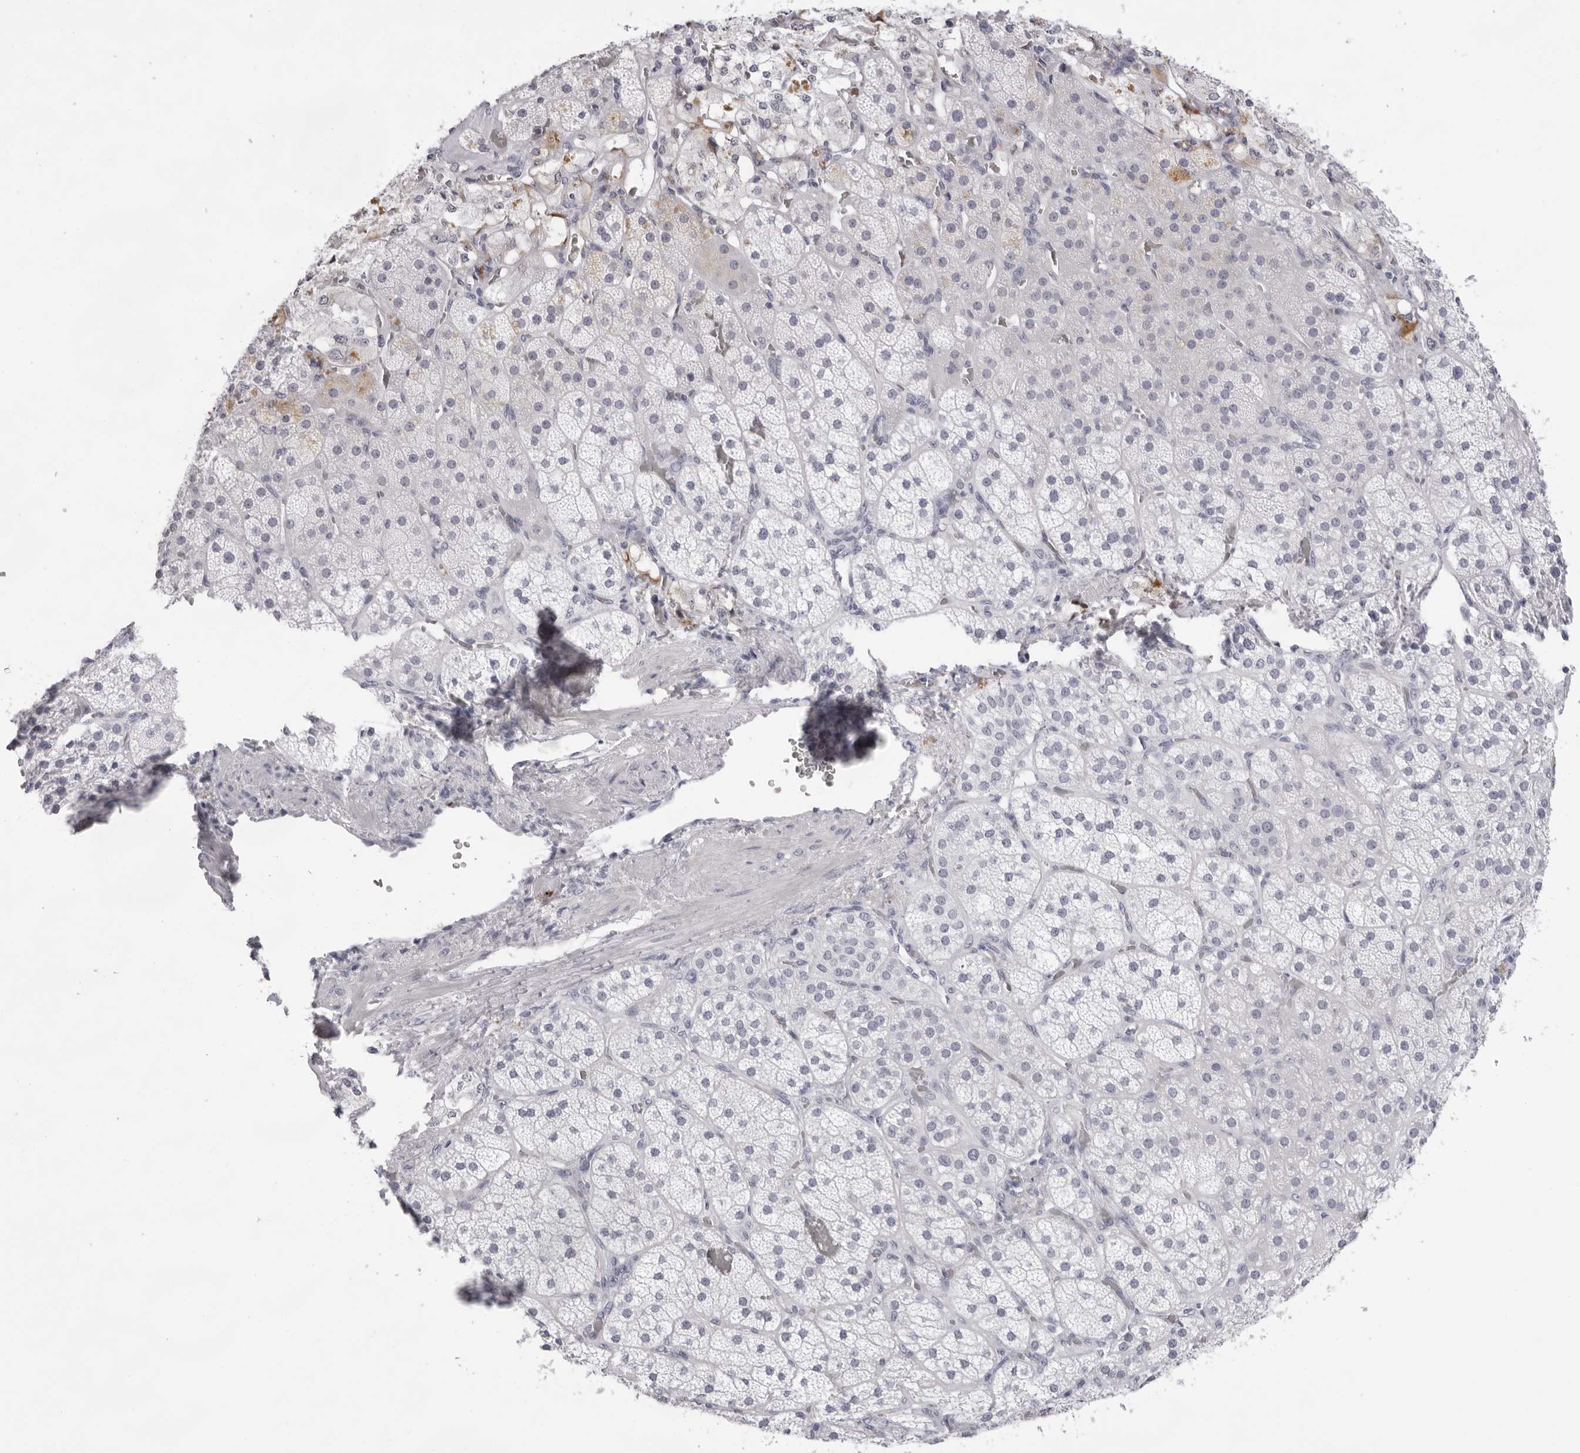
{"staining": {"intensity": "negative", "quantity": "none", "location": "none"}, "tissue": "adrenal gland", "cell_type": "Glandular cells", "image_type": "normal", "snomed": [{"axis": "morphology", "description": "Normal tissue, NOS"}, {"axis": "topography", "description": "Adrenal gland"}], "caption": "Glandular cells show no significant positivity in unremarkable adrenal gland. (DAB (3,3'-diaminobenzidine) immunohistochemistry (IHC) visualized using brightfield microscopy, high magnification).", "gene": "SPTA1", "patient": {"sex": "male", "age": 57}}